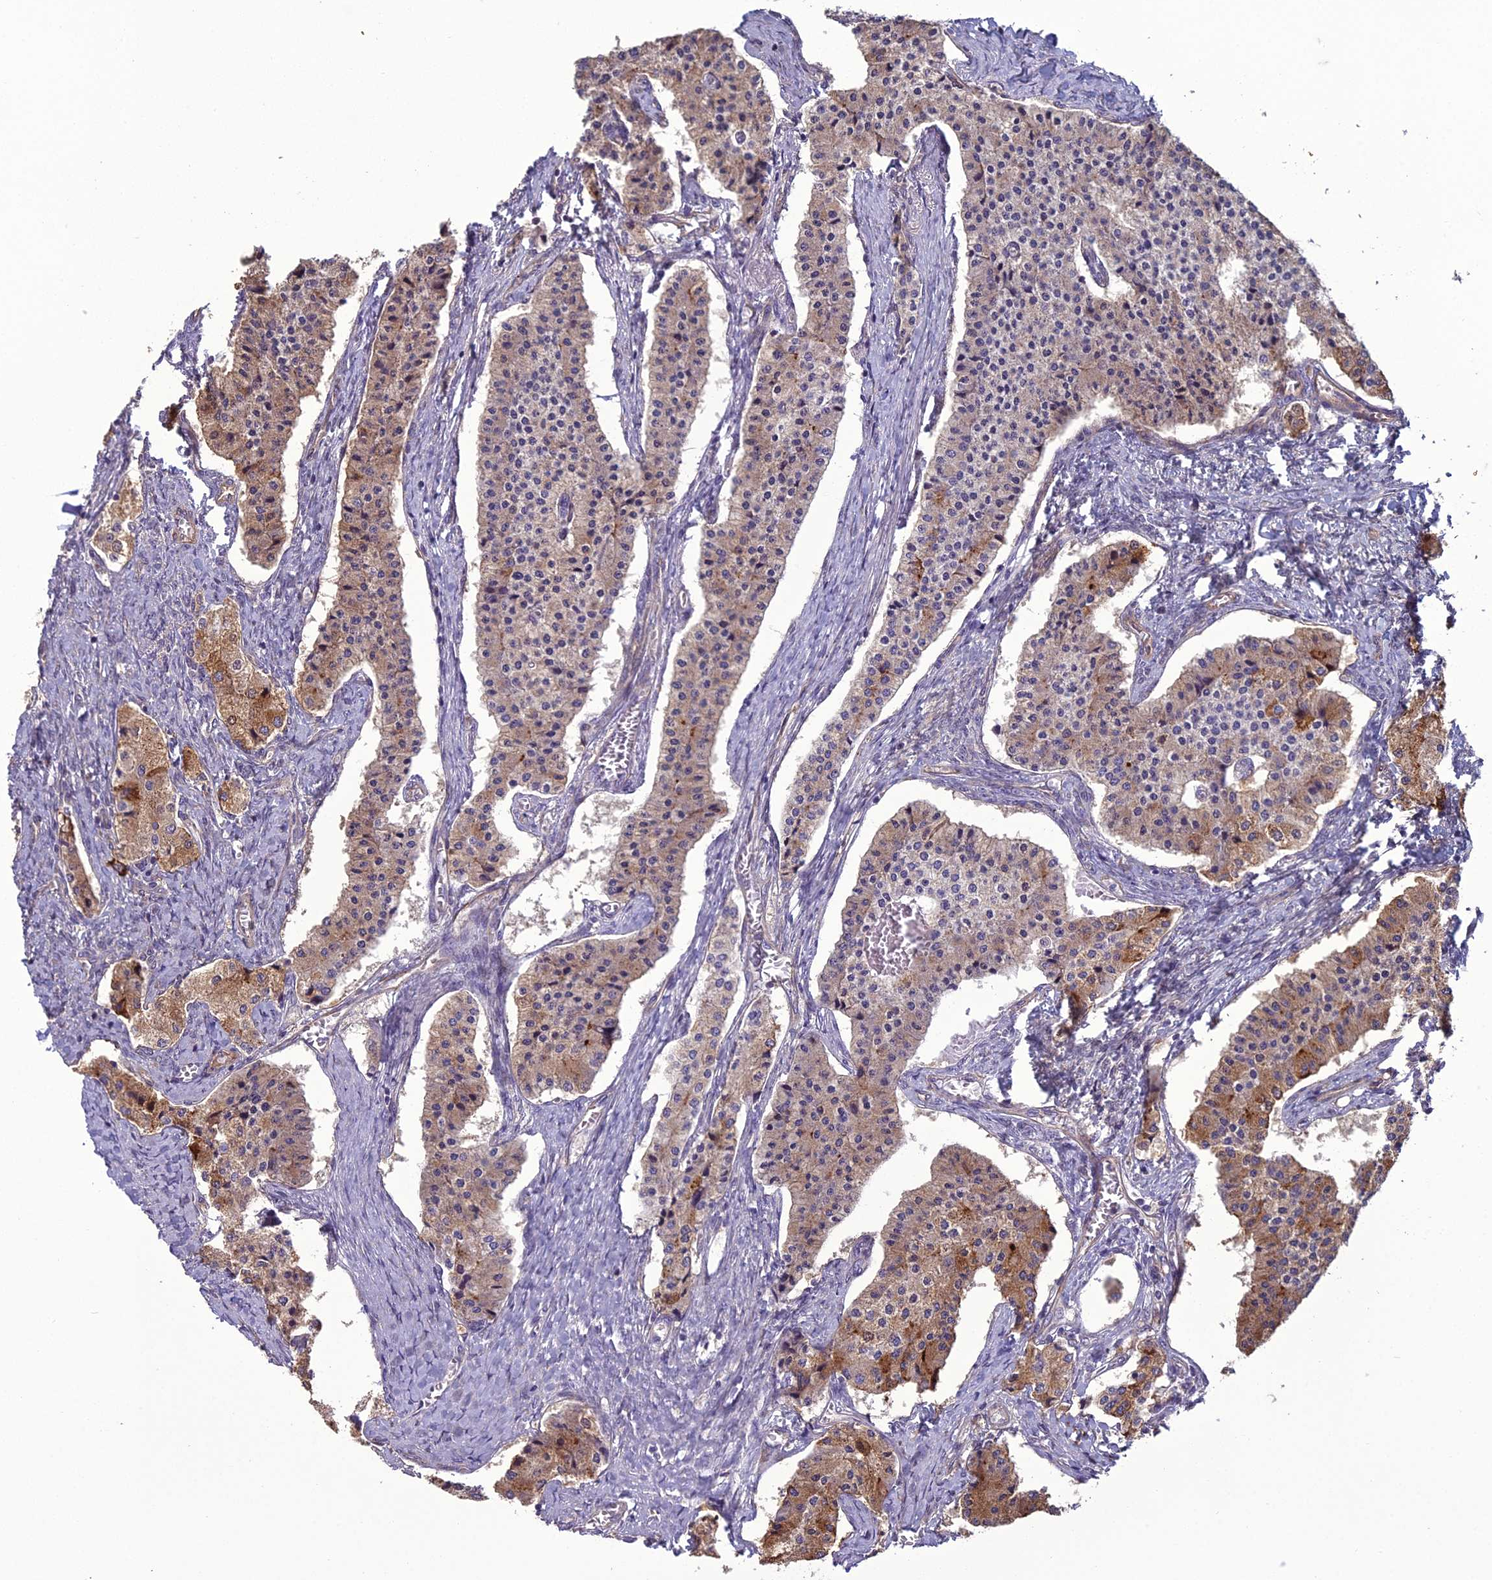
{"staining": {"intensity": "moderate", "quantity": "25%-75%", "location": "cytoplasmic/membranous"}, "tissue": "carcinoid", "cell_type": "Tumor cells", "image_type": "cancer", "snomed": [{"axis": "morphology", "description": "Carcinoid, malignant, NOS"}, {"axis": "topography", "description": "Colon"}], "caption": "A high-resolution micrograph shows IHC staining of carcinoid, which exhibits moderate cytoplasmic/membranous positivity in approximately 25%-75% of tumor cells.", "gene": "DUS2", "patient": {"sex": "female", "age": 52}}